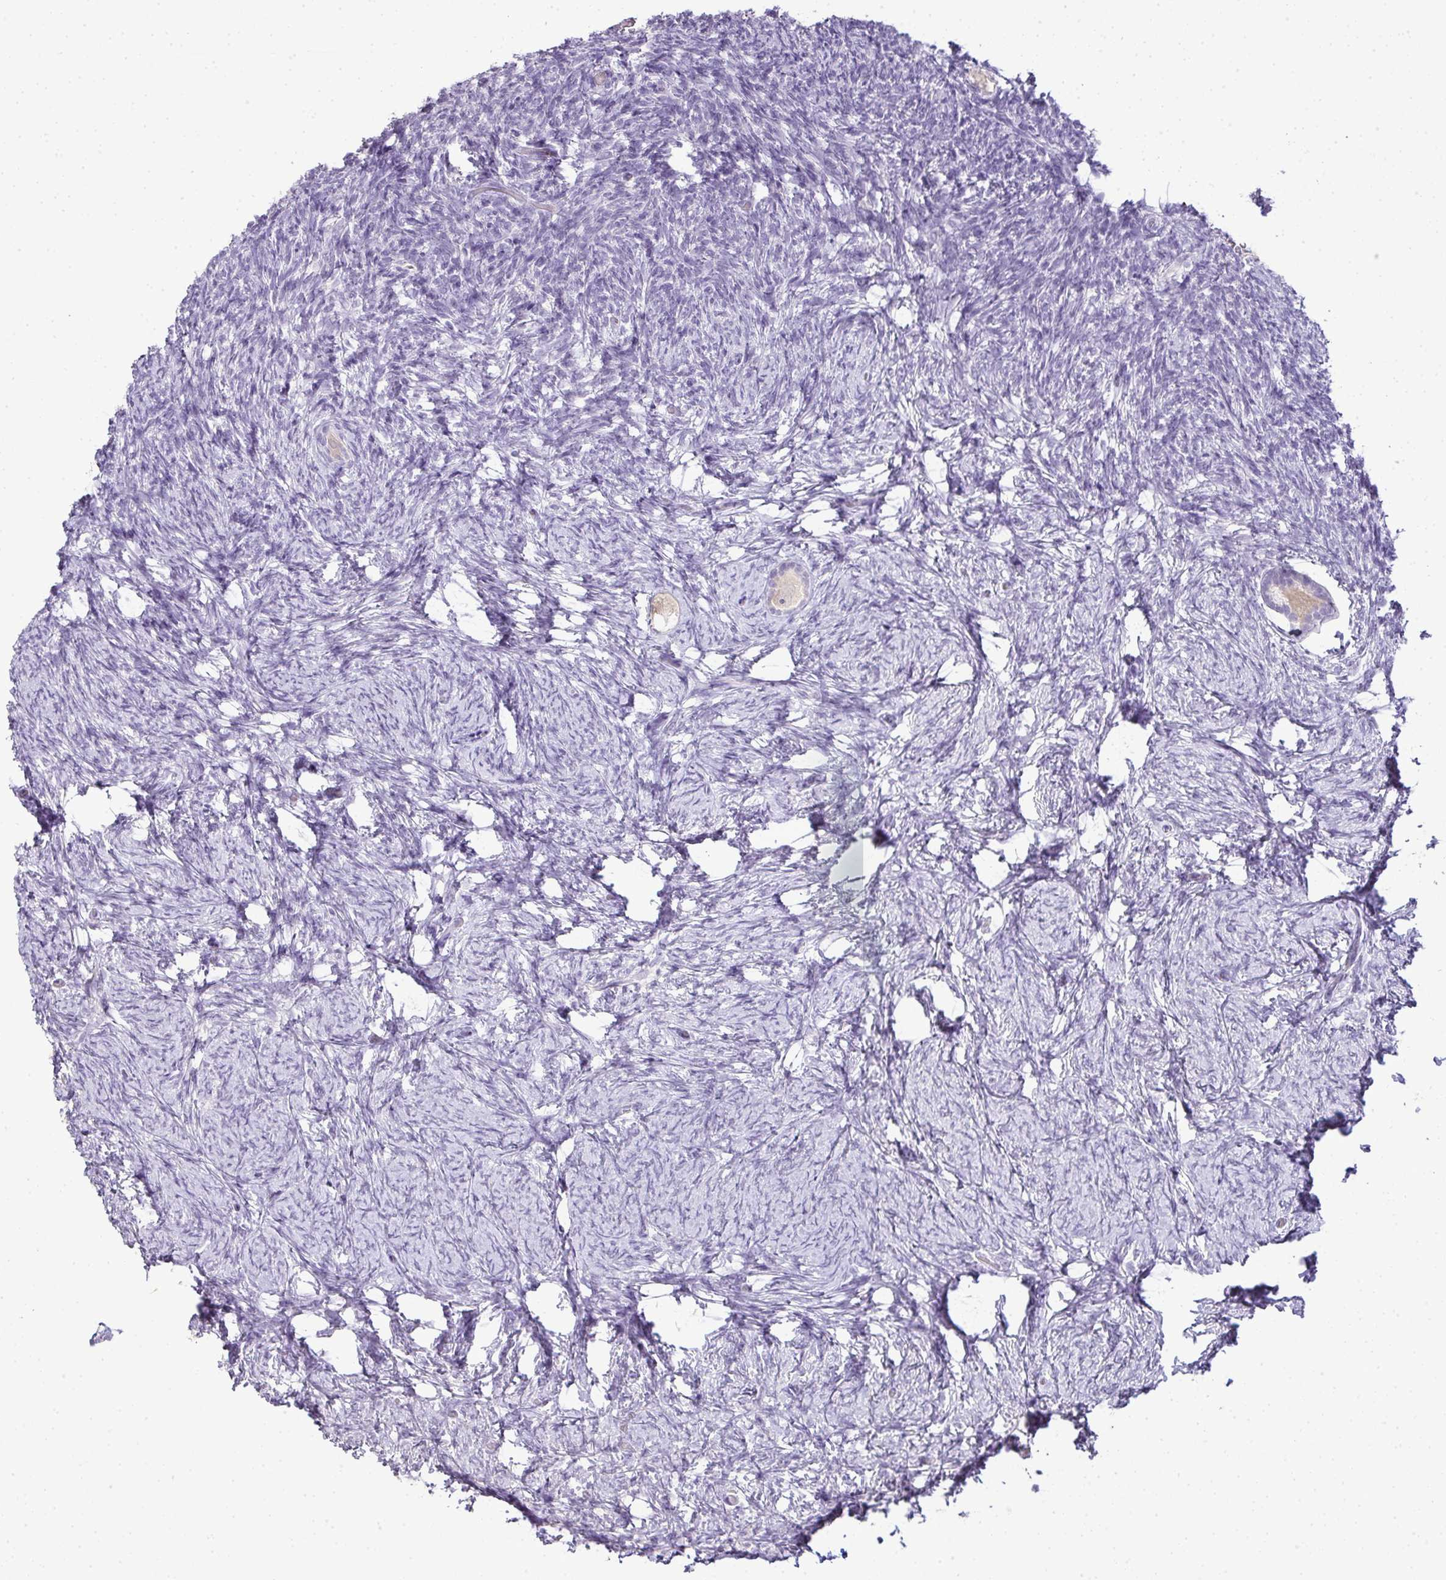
{"staining": {"intensity": "weak", "quantity": "25%-75%", "location": "cytoplasmic/membranous"}, "tissue": "ovary", "cell_type": "Follicle cells", "image_type": "normal", "snomed": [{"axis": "morphology", "description": "Normal tissue, NOS"}, {"axis": "topography", "description": "Ovary"}], "caption": "Protein positivity by immunohistochemistry (IHC) displays weak cytoplasmic/membranous expression in about 25%-75% of follicle cells in unremarkable ovary.", "gene": "CMPK1", "patient": {"sex": "female", "age": 34}}